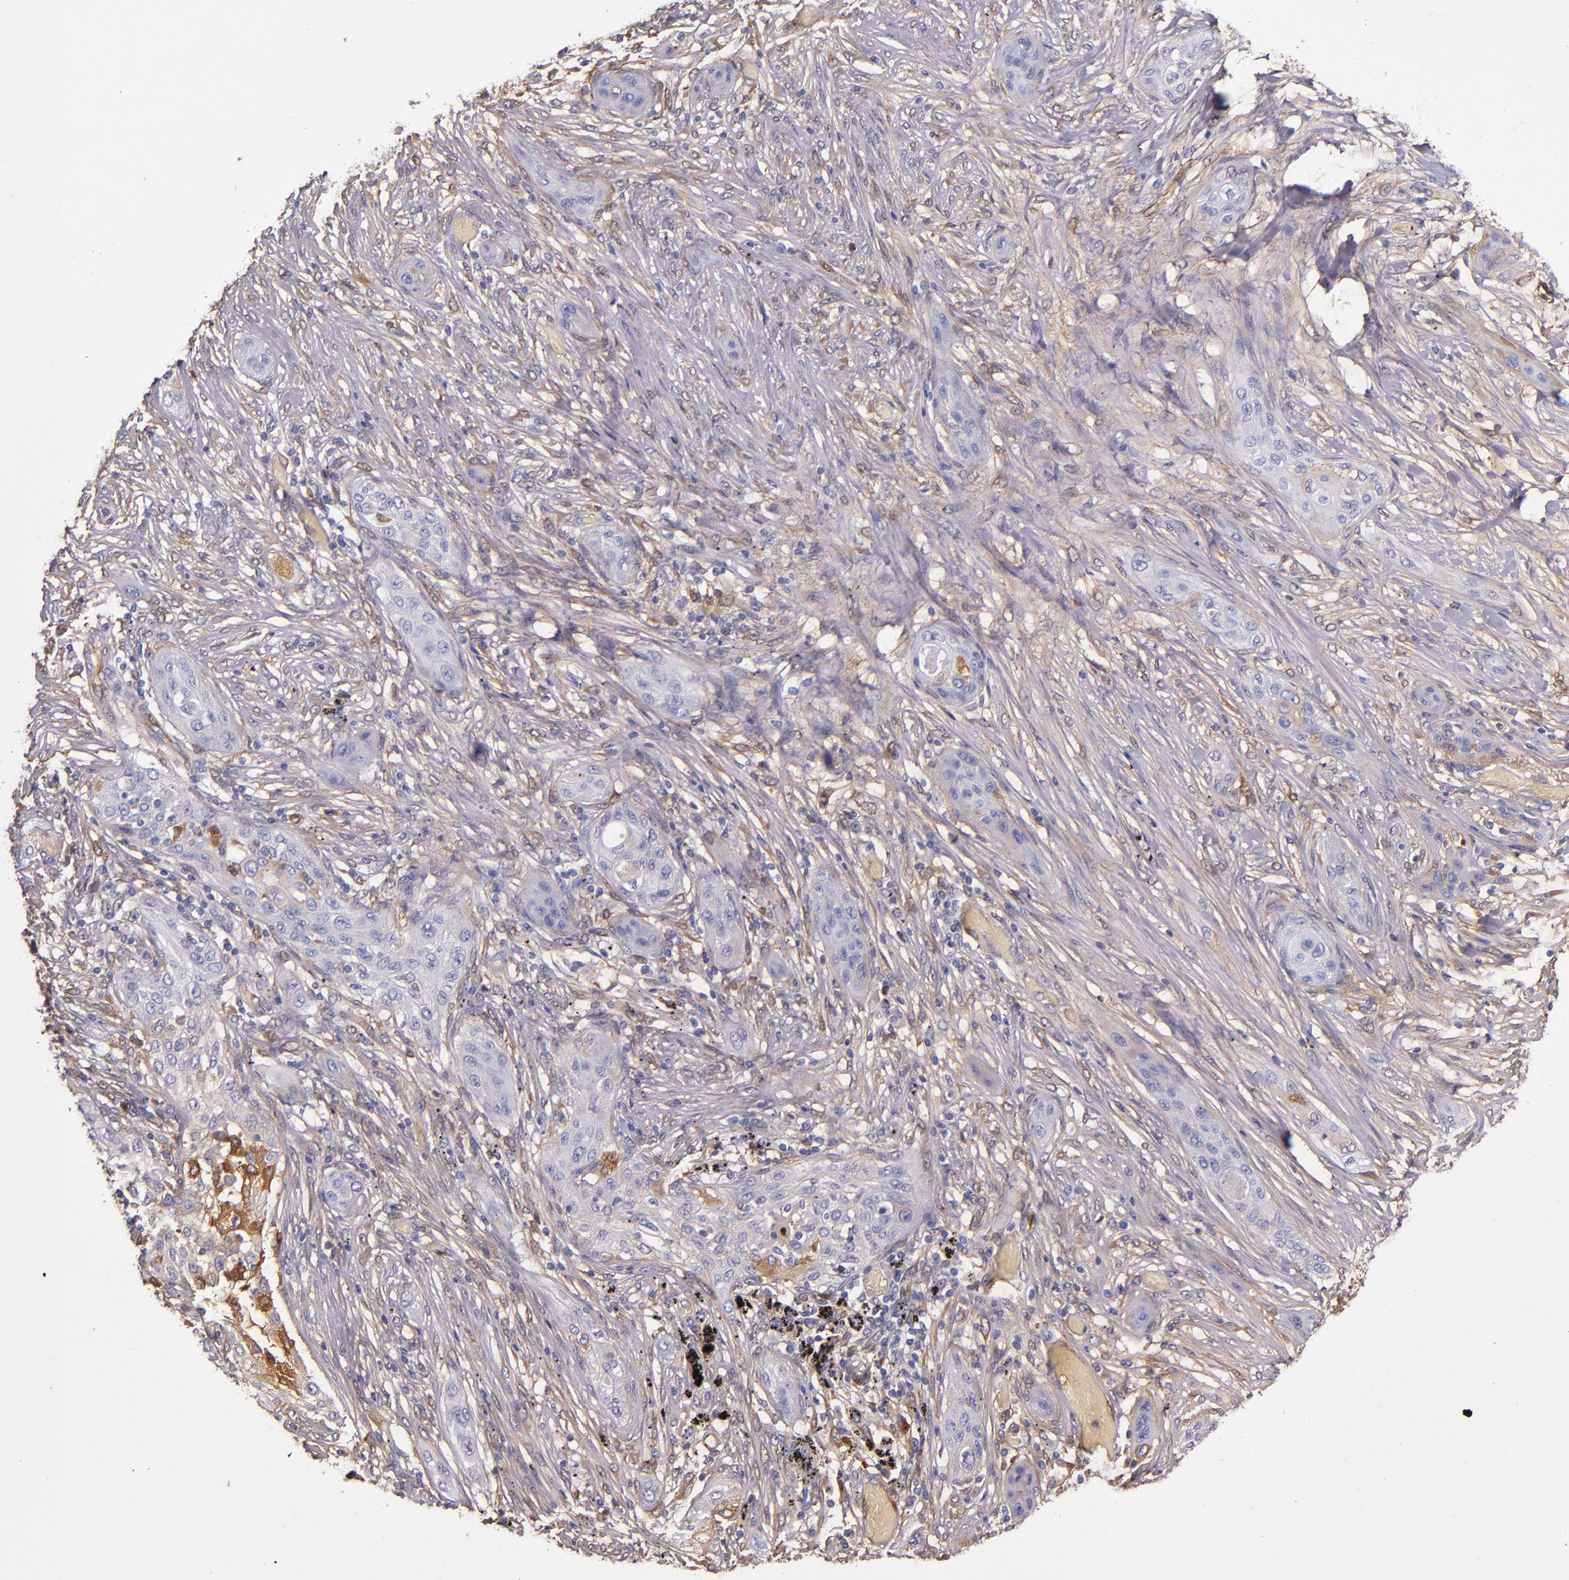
{"staining": {"intensity": "weak", "quantity": "<25%", "location": "cytoplasmic/membranous"}, "tissue": "lung cancer", "cell_type": "Tumor cells", "image_type": "cancer", "snomed": [{"axis": "morphology", "description": "Squamous cell carcinoma, NOS"}, {"axis": "topography", "description": "Lung"}], "caption": "Immunohistochemistry (IHC) of human lung cancer (squamous cell carcinoma) demonstrates no positivity in tumor cells.", "gene": "CLEC3B", "patient": {"sex": "female", "age": 47}}